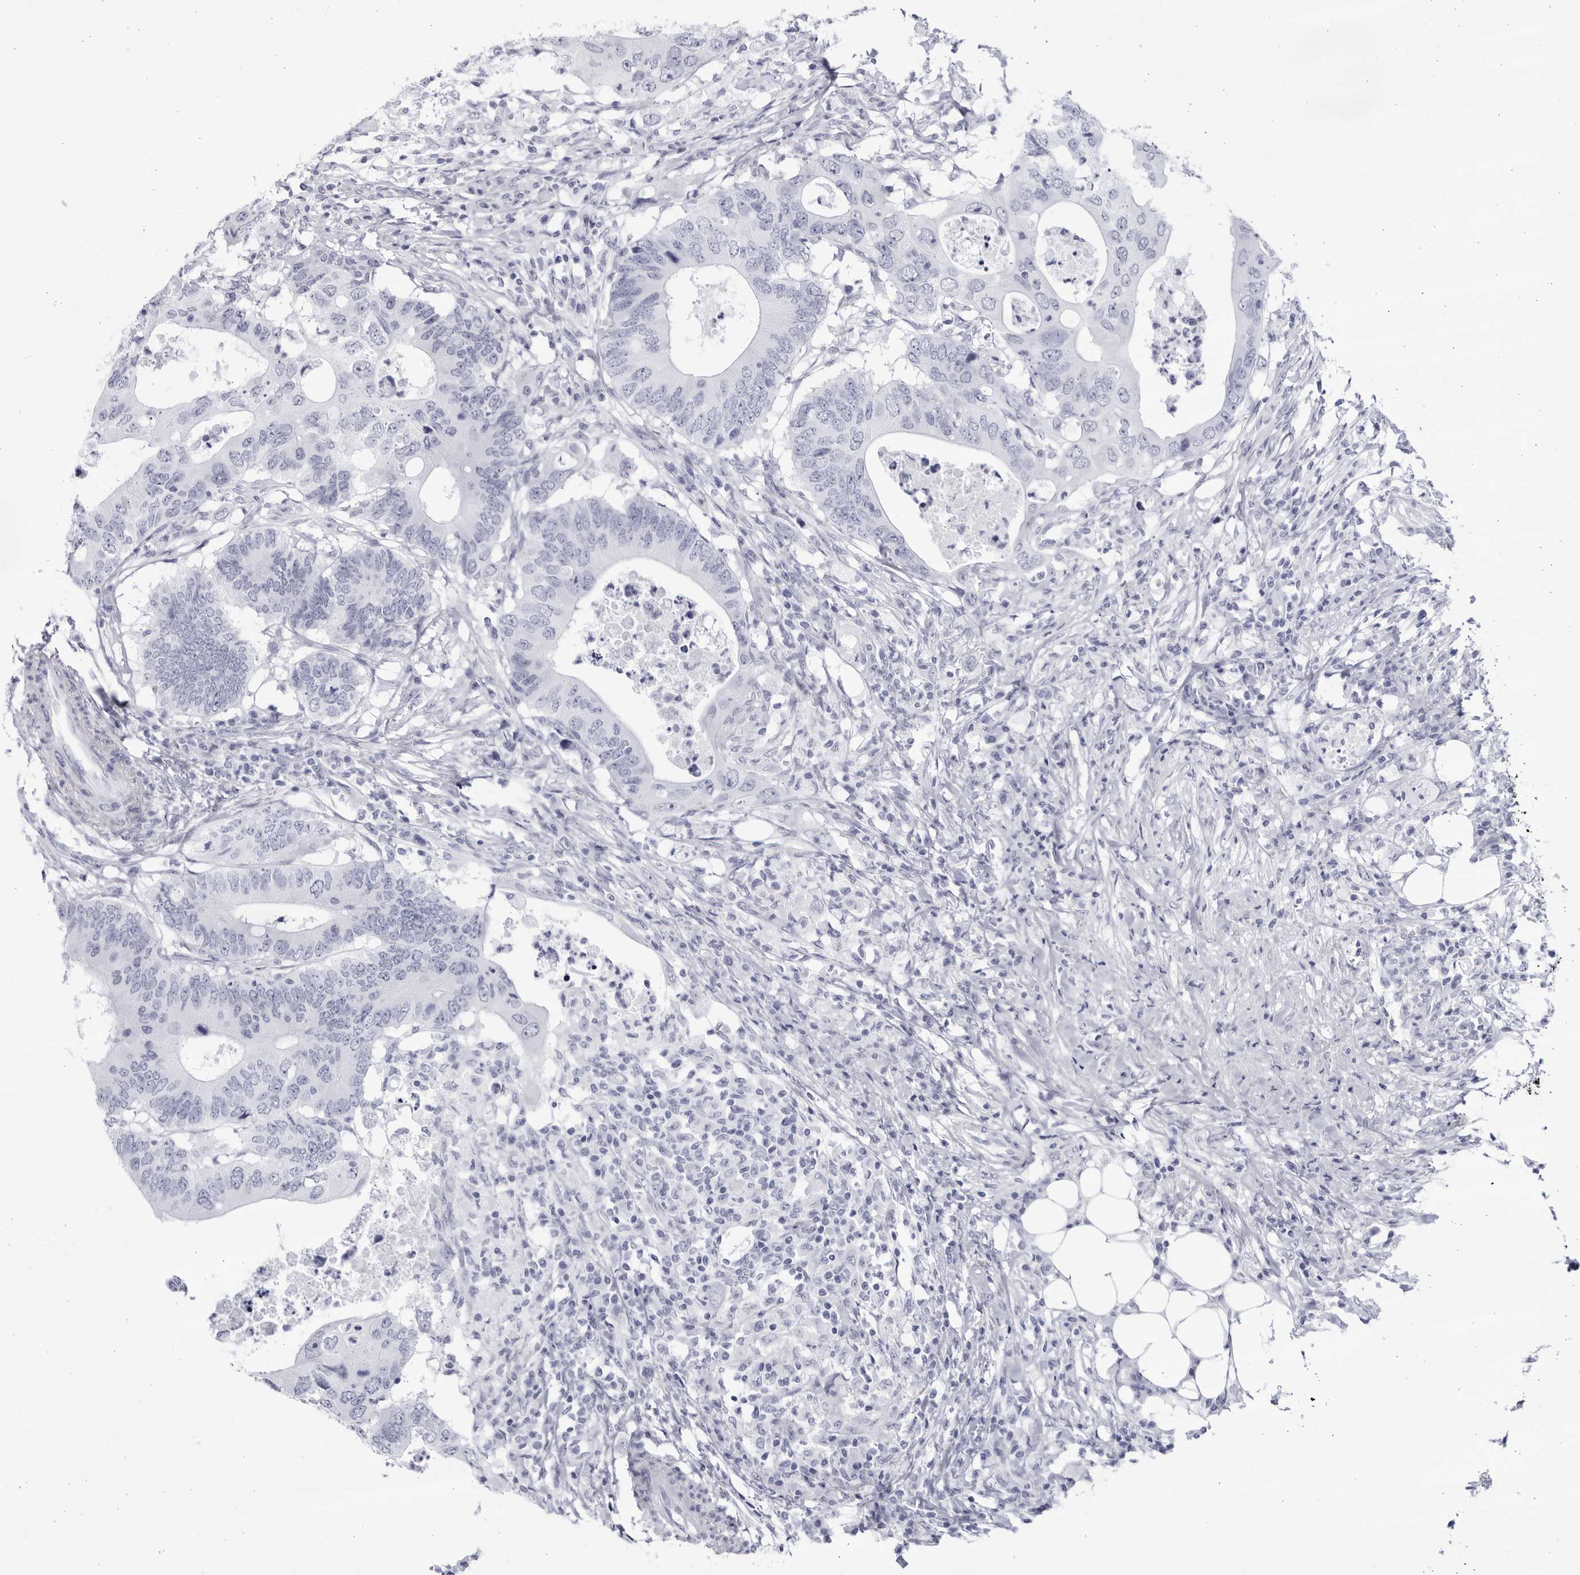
{"staining": {"intensity": "negative", "quantity": "none", "location": "none"}, "tissue": "colorectal cancer", "cell_type": "Tumor cells", "image_type": "cancer", "snomed": [{"axis": "morphology", "description": "Adenocarcinoma, NOS"}, {"axis": "topography", "description": "Colon"}], "caption": "Tumor cells are negative for brown protein staining in colorectal adenocarcinoma.", "gene": "CCDC181", "patient": {"sex": "male", "age": 71}}